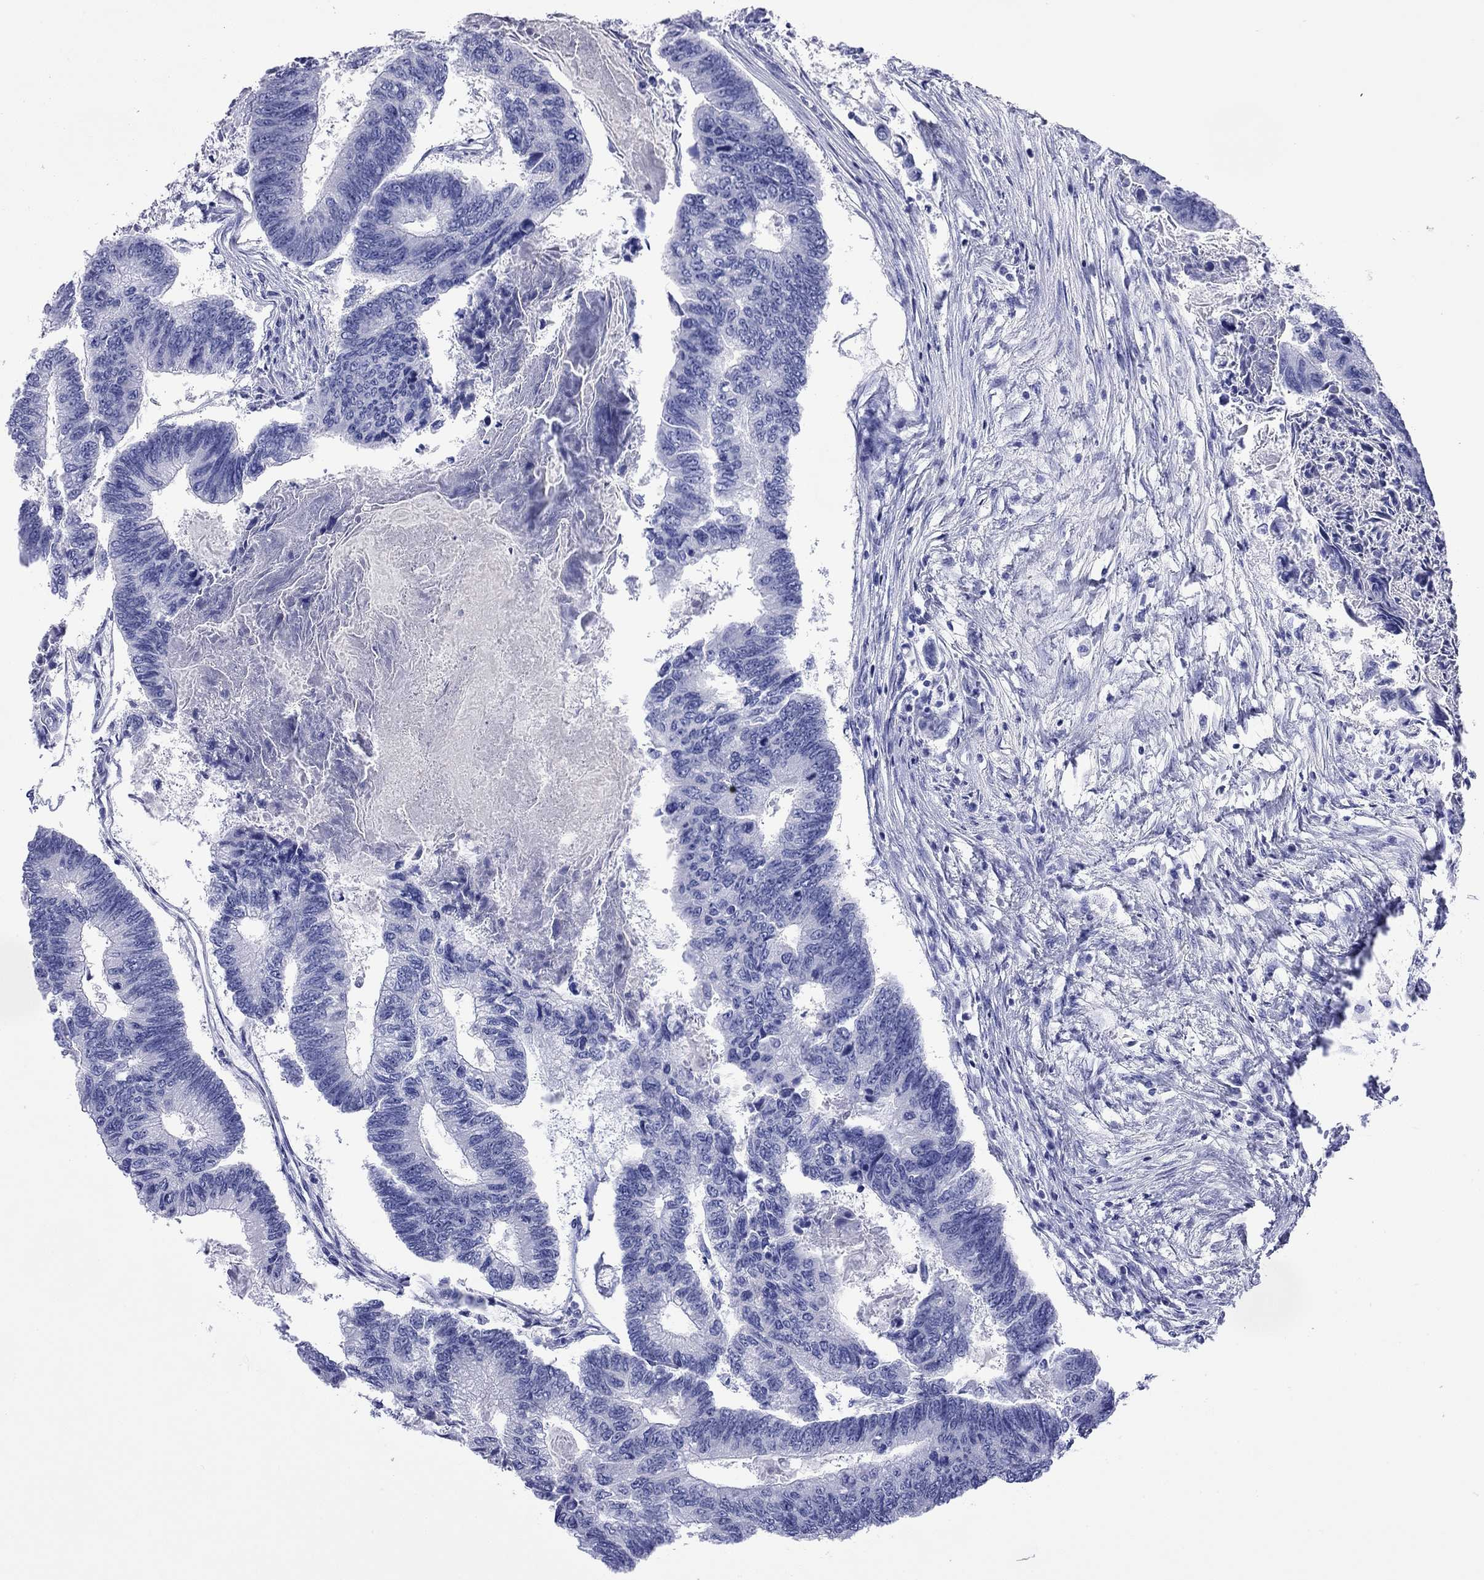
{"staining": {"intensity": "negative", "quantity": "none", "location": "none"}, "tissue": "colorectal cancer", "cell_type": "Tumor cells", "image_type": "cancer", "snomed": [{"axis": "morphology", "description": "Adenocarcinoma, NOS"}, {"axis": "topography", "description": "Colon"}], "caption": "Immunohistochemistry of colorectal adenocarcinoma displays no expression in tumor cells.", "gene": "FIGLA", "patient": {"sex": "female", "age": 65}}